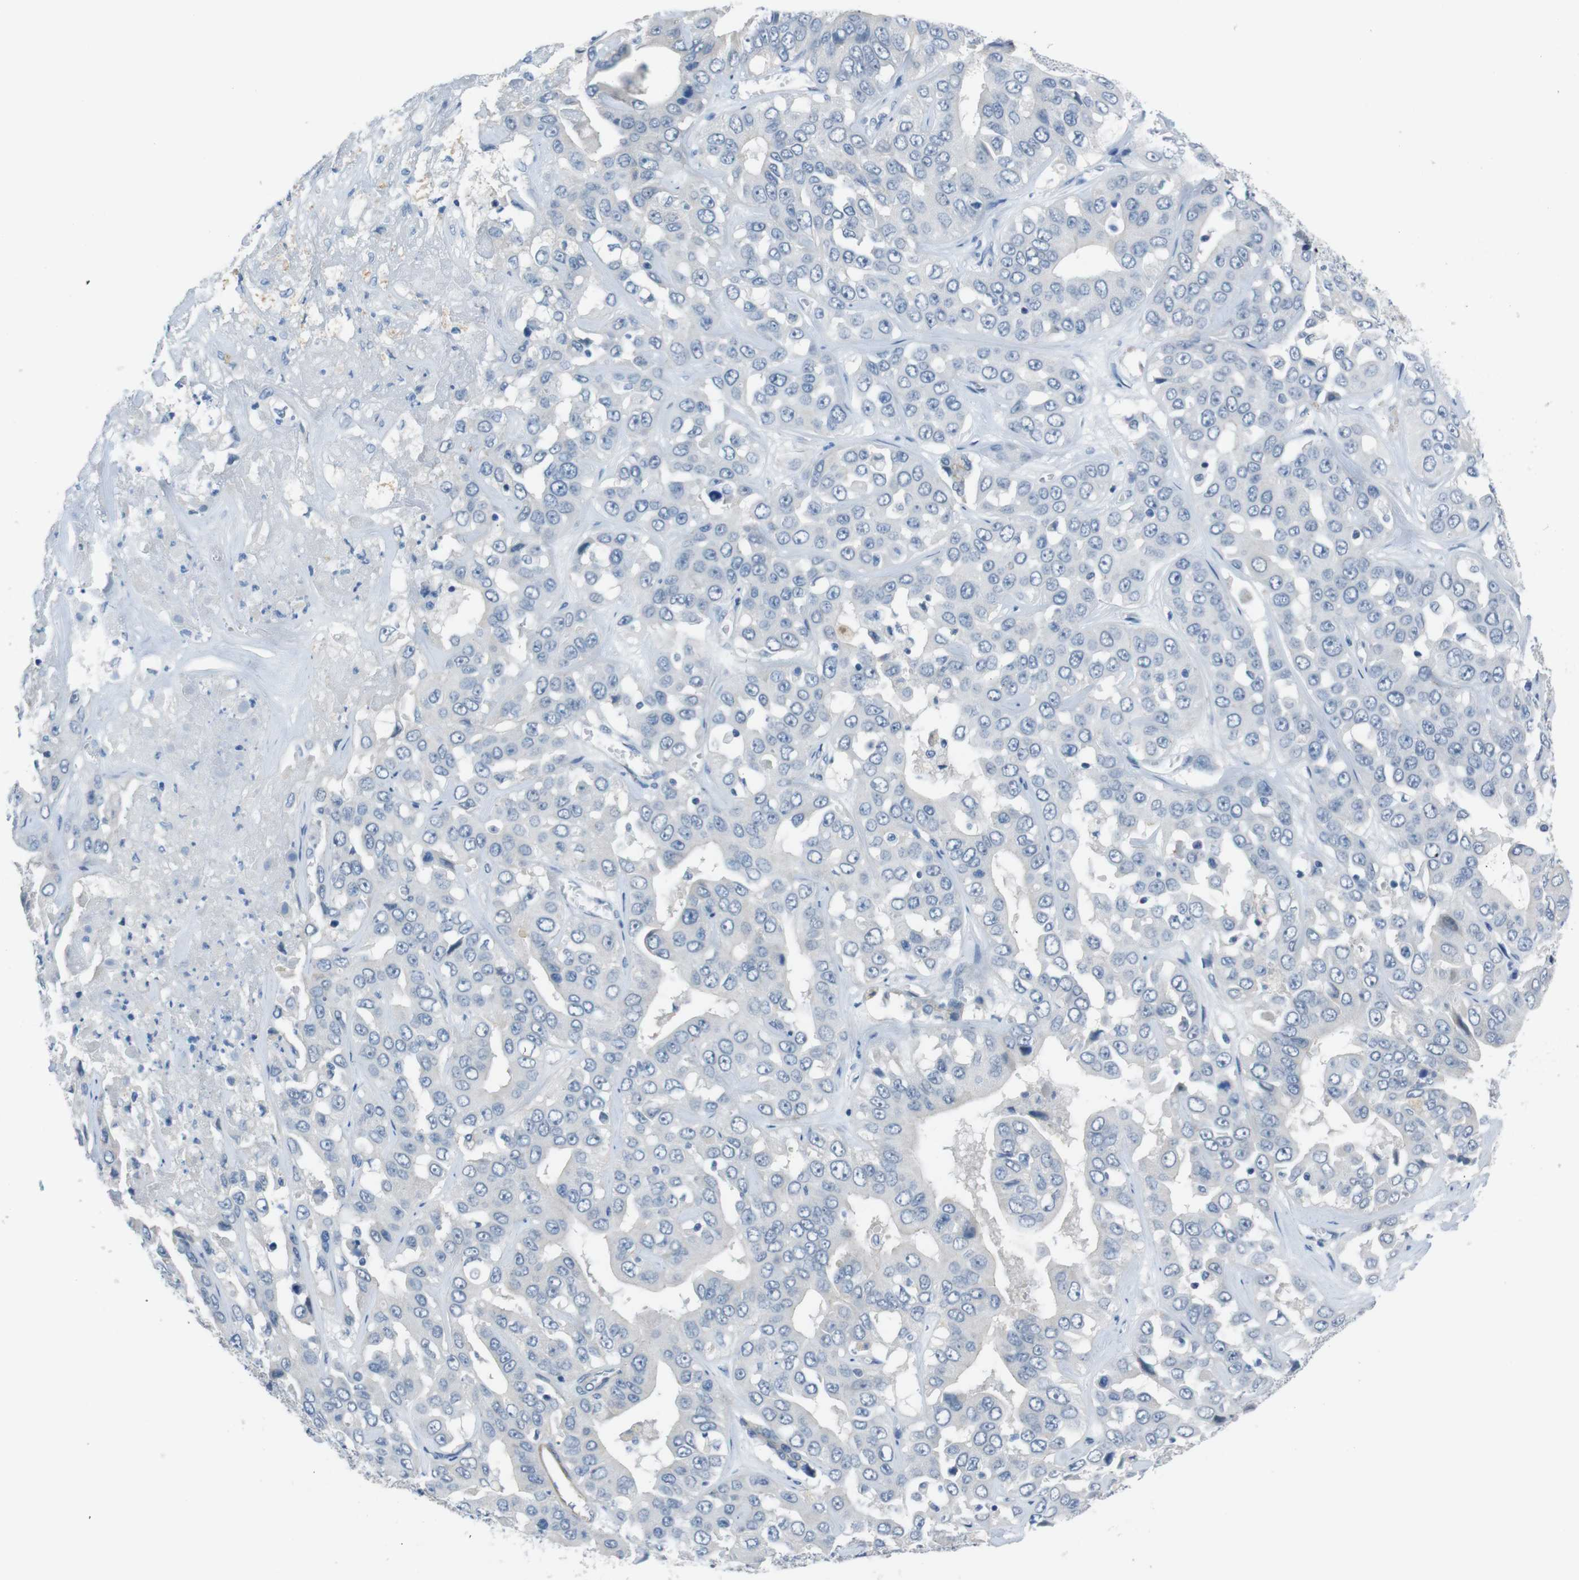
{"staining": {"intensity": "negative", "quantity": "none", "location": "none"}, "tissue": "liver cancer", "cell_type": "Tumor cells", "image_type": "cancer", "snomed": [{"axis": "morphology", "description": "Cholangiocarcinoma"}, {"axis": "topography", "description": "Liver"}], "caption": "This image is of cholangiocarcinoma (liver) stained with immunohistochemistry to label a protein in brown with the nuclei are counter-stained blue. There is no expression in tumor cells.", "gene": "HRH2", "patient": {"sex": "female", "age": 52}}